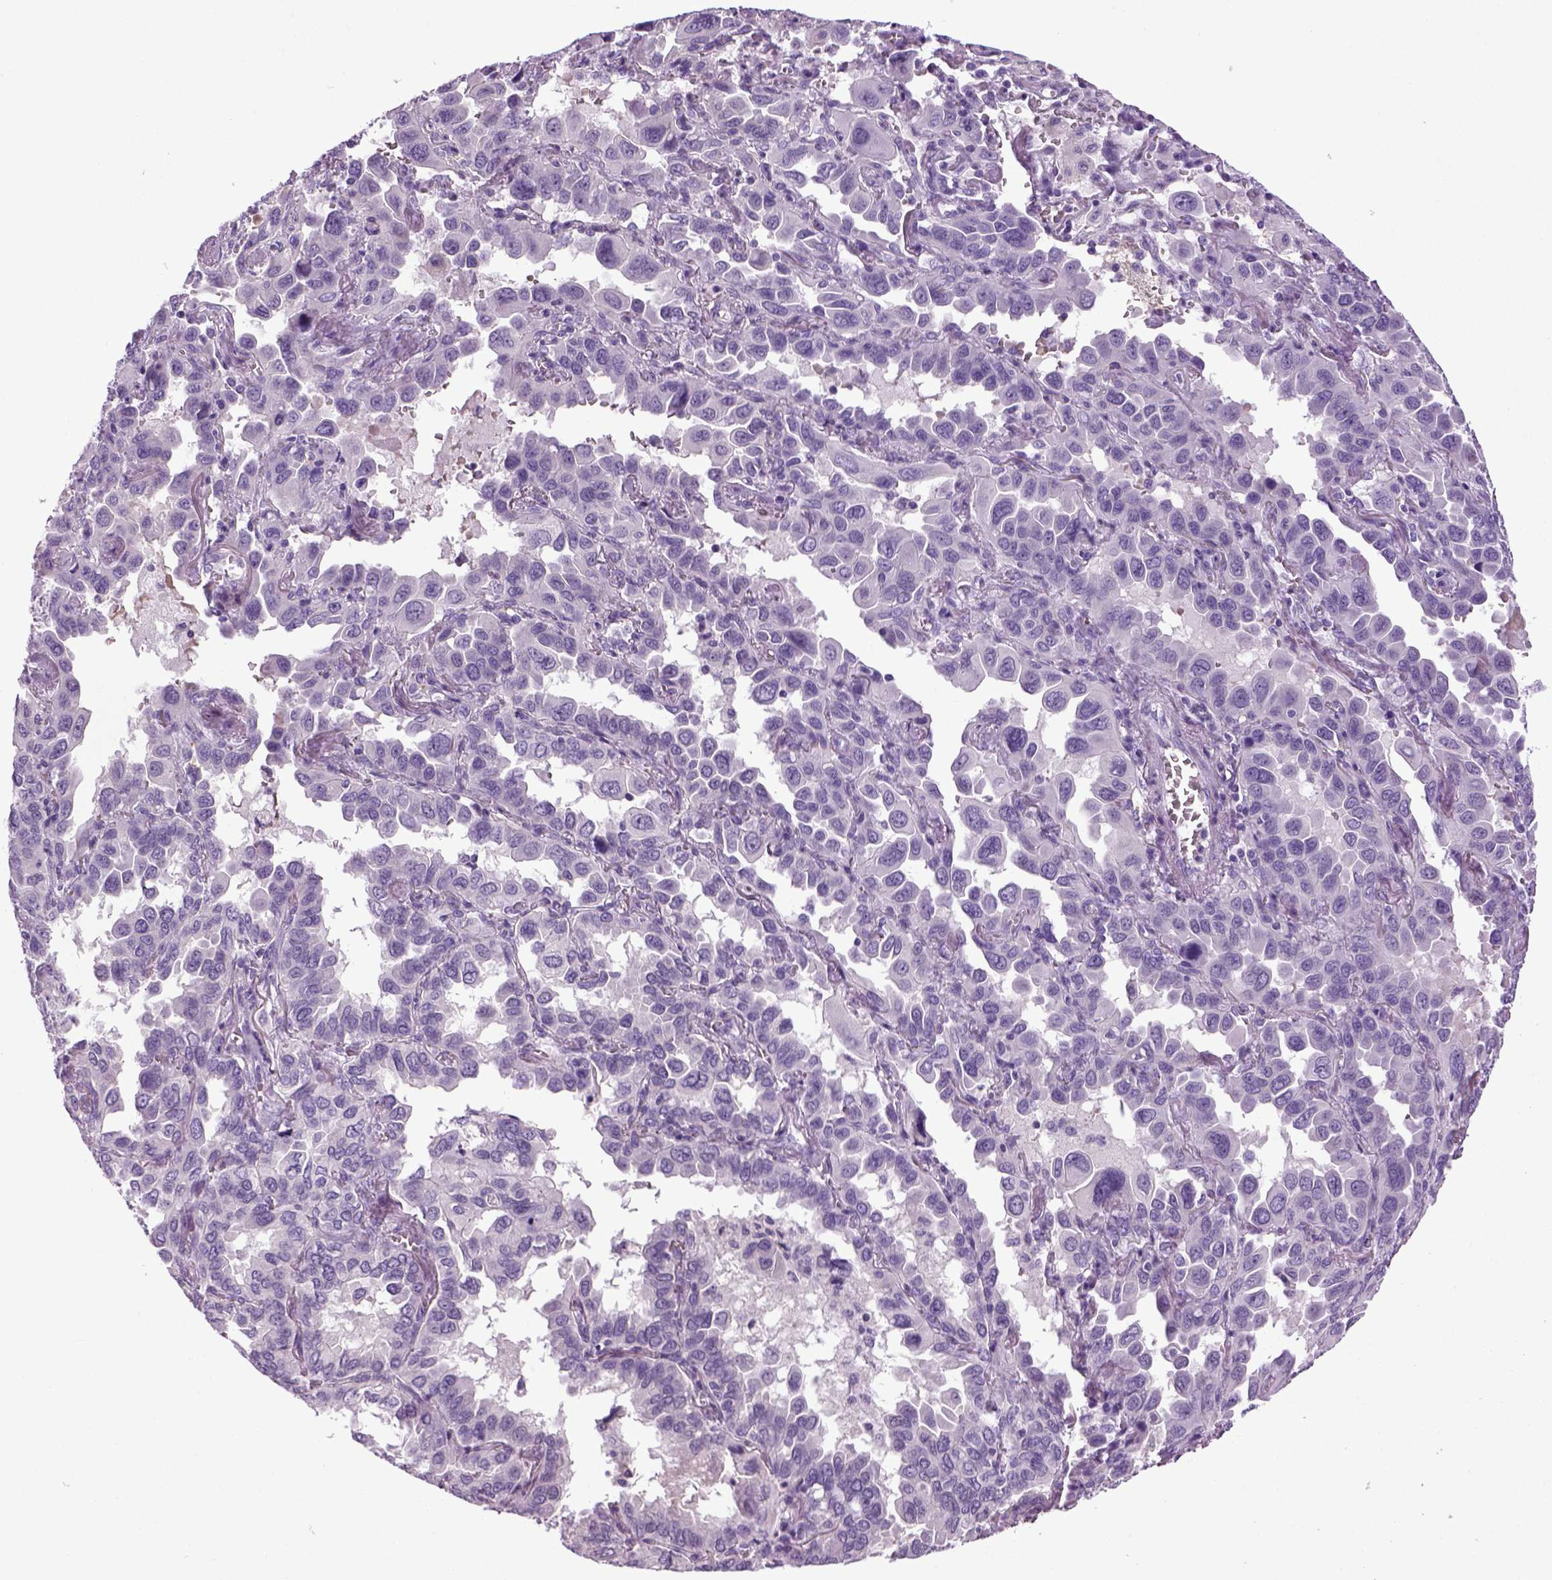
{"staining": {"intensity": "negative", "quantity": "none", "location": "none"}, "tissue": "lung cancer", "cell_type": "Tumor cells", "image_type": "cancer", "snomed": [{"axis": "morphology", "description": "Adenocarcinoma, NOS"}, {"axis": "topography", "description": "Lung"}], "caption": "The histopathology image shows no significant expression in tumor cells of adenocarcinoma (lung).", "gene": "HMCN2", "patient": {"sex": "male", "age": 64}}